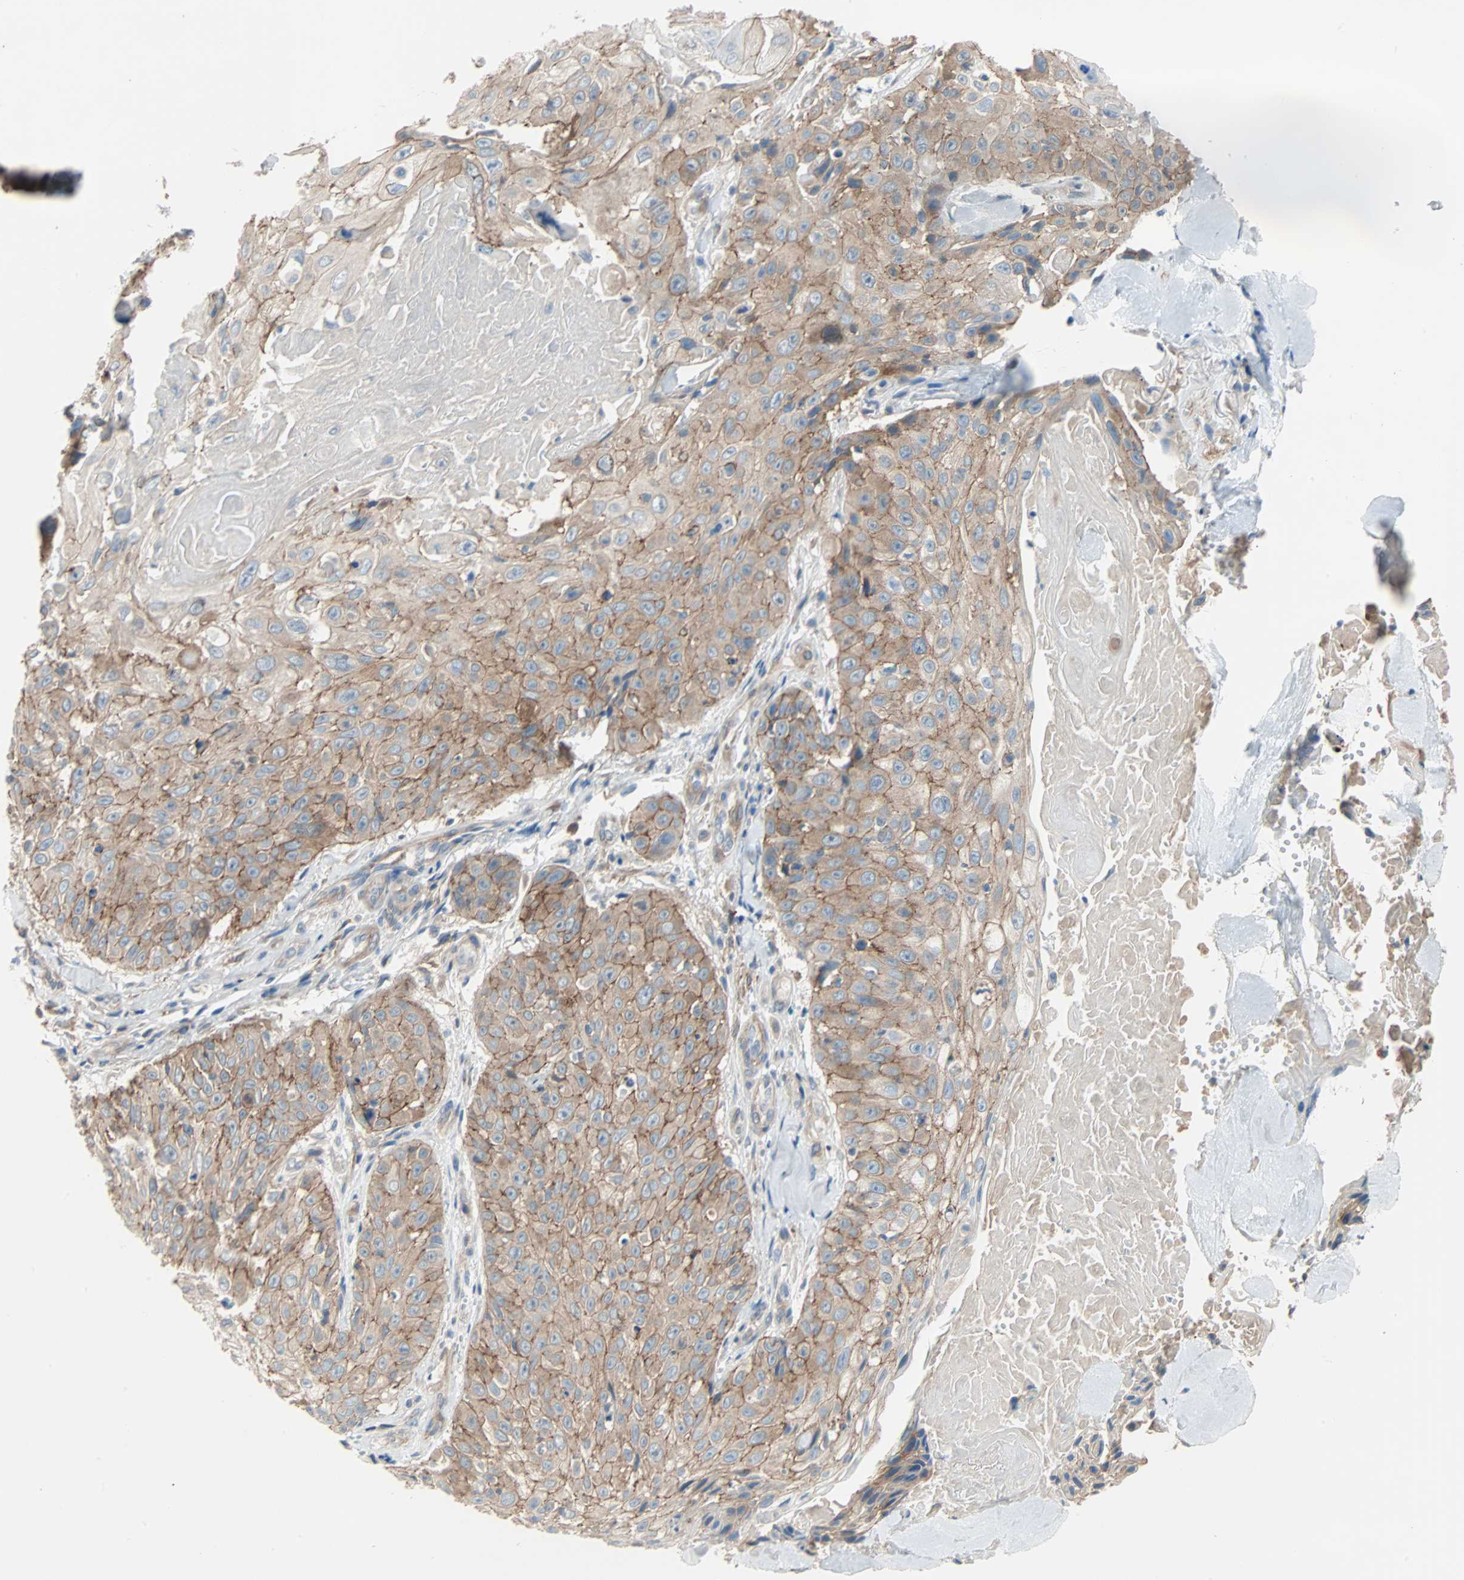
{"staining": {"intensity": "strong", "quantity": ">75%", "location": "cytoplasmic/membranous"}, "tissue": "skin cancer", "cell_type": "Tumor cells", "image_type": "cancer", "snomed": [{"axis": "morphology", "description": "Squamous cell carcinoma, NOS"}, {"axis": "topography", "description": "Skin"}], "caption": "Human squamous cell carcinoma (skin) stained for a protein (brown) shows strong cytoplasmic/membranous positive expression in about >75% of tumor cells.", "gene": "TNFRSF12A", "patient": {"sex": "male", "age": 86}}